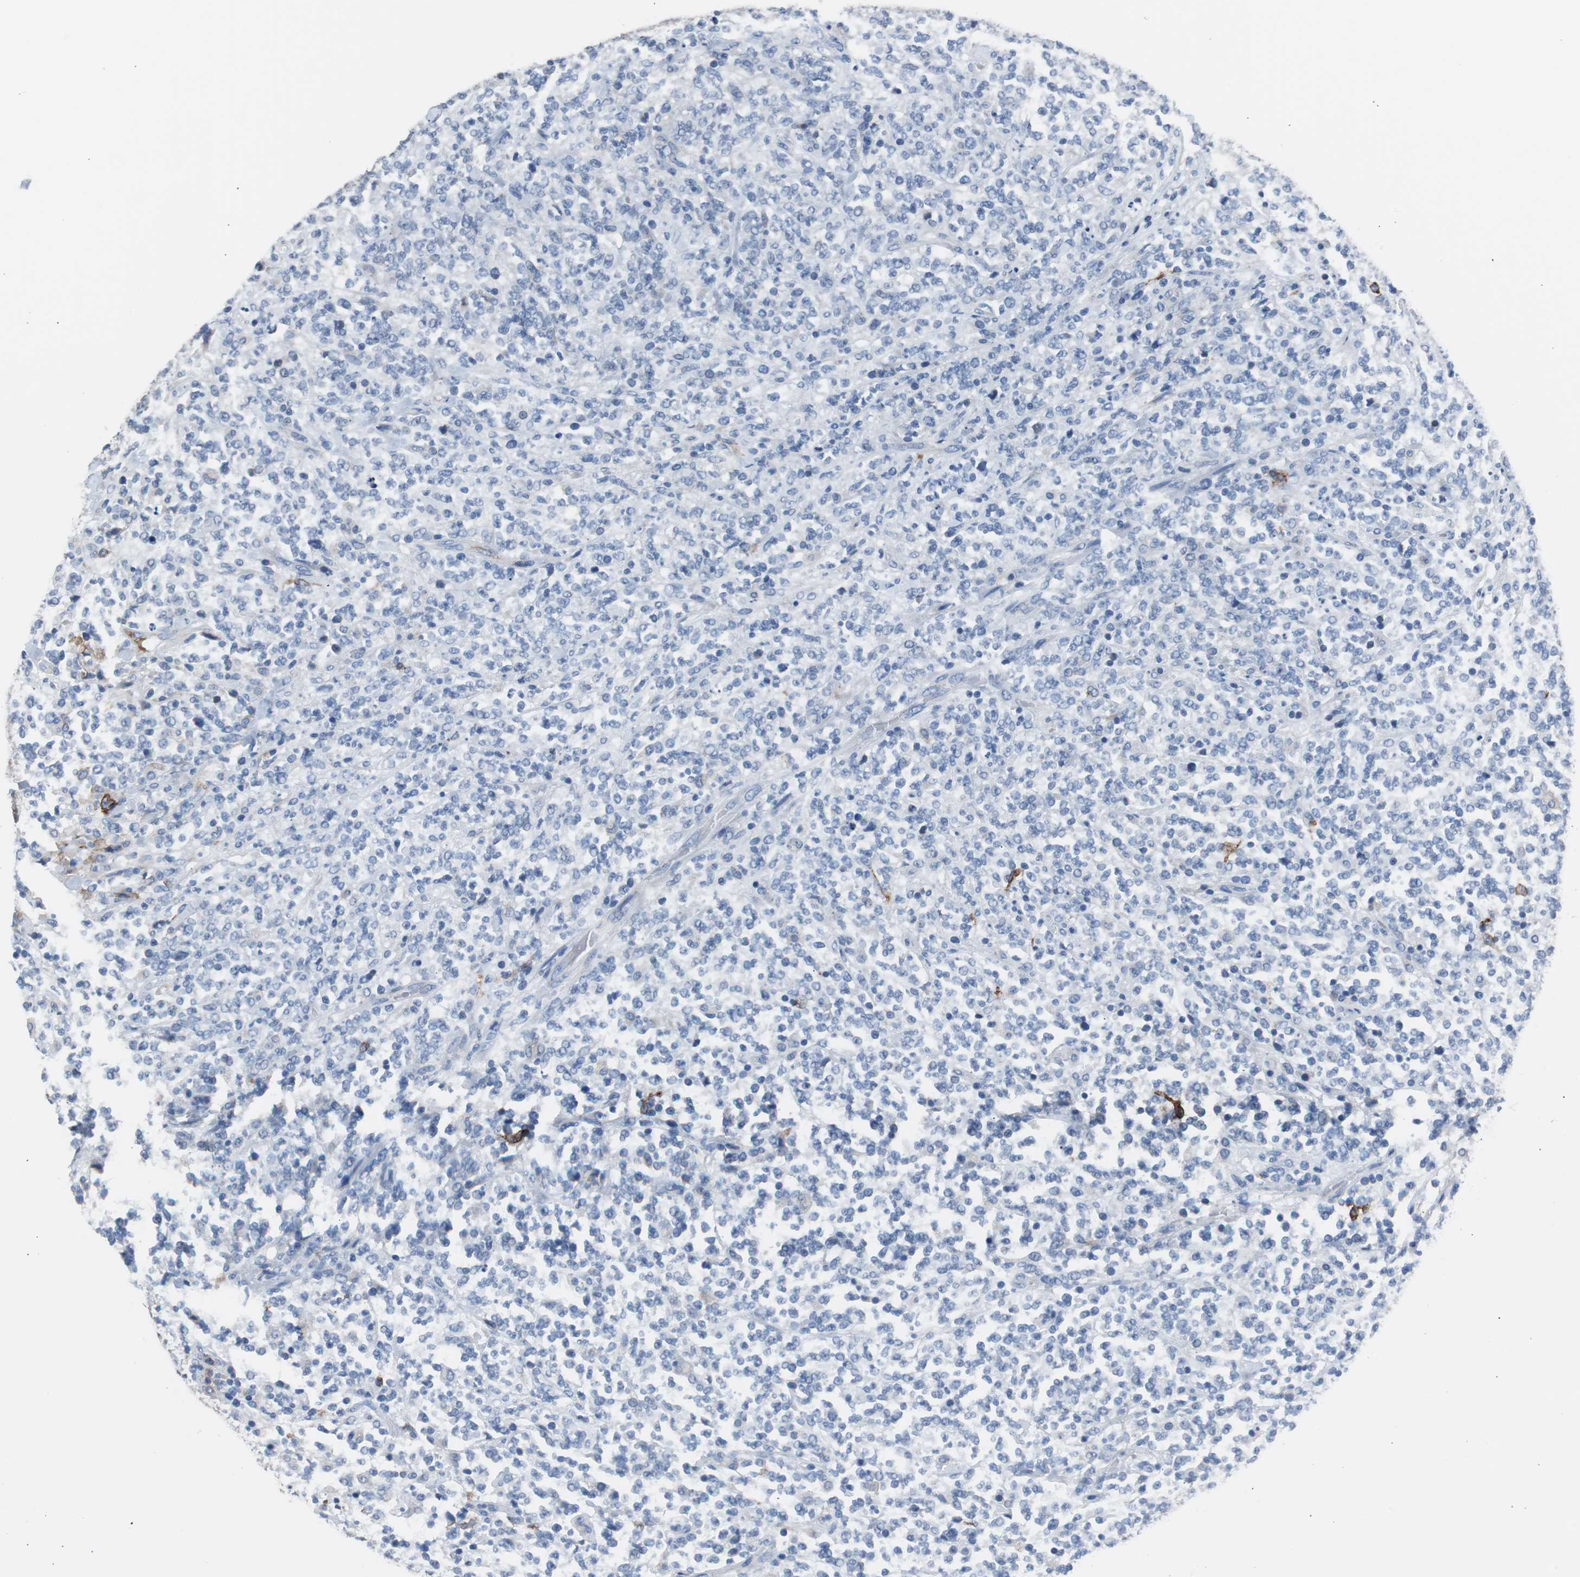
{"staining": {"intensity": "negative", "quantity": "none", "location": "none"}, "tissue": "lymphoma", "cell_type": "Tumor cells", "image_type": "cancer", "snomed": [{"axis": "morphology", "description": "Malignant lymphoma, non-Hodgkin's type, High grade"}, {"axis": "topography", "description": "Soft tissue"}], "caption": "Tumor cells show no significant expression in lymphoma.", "gene": "FCGR2B", "patient": {"sex": "male", "age": 18}}